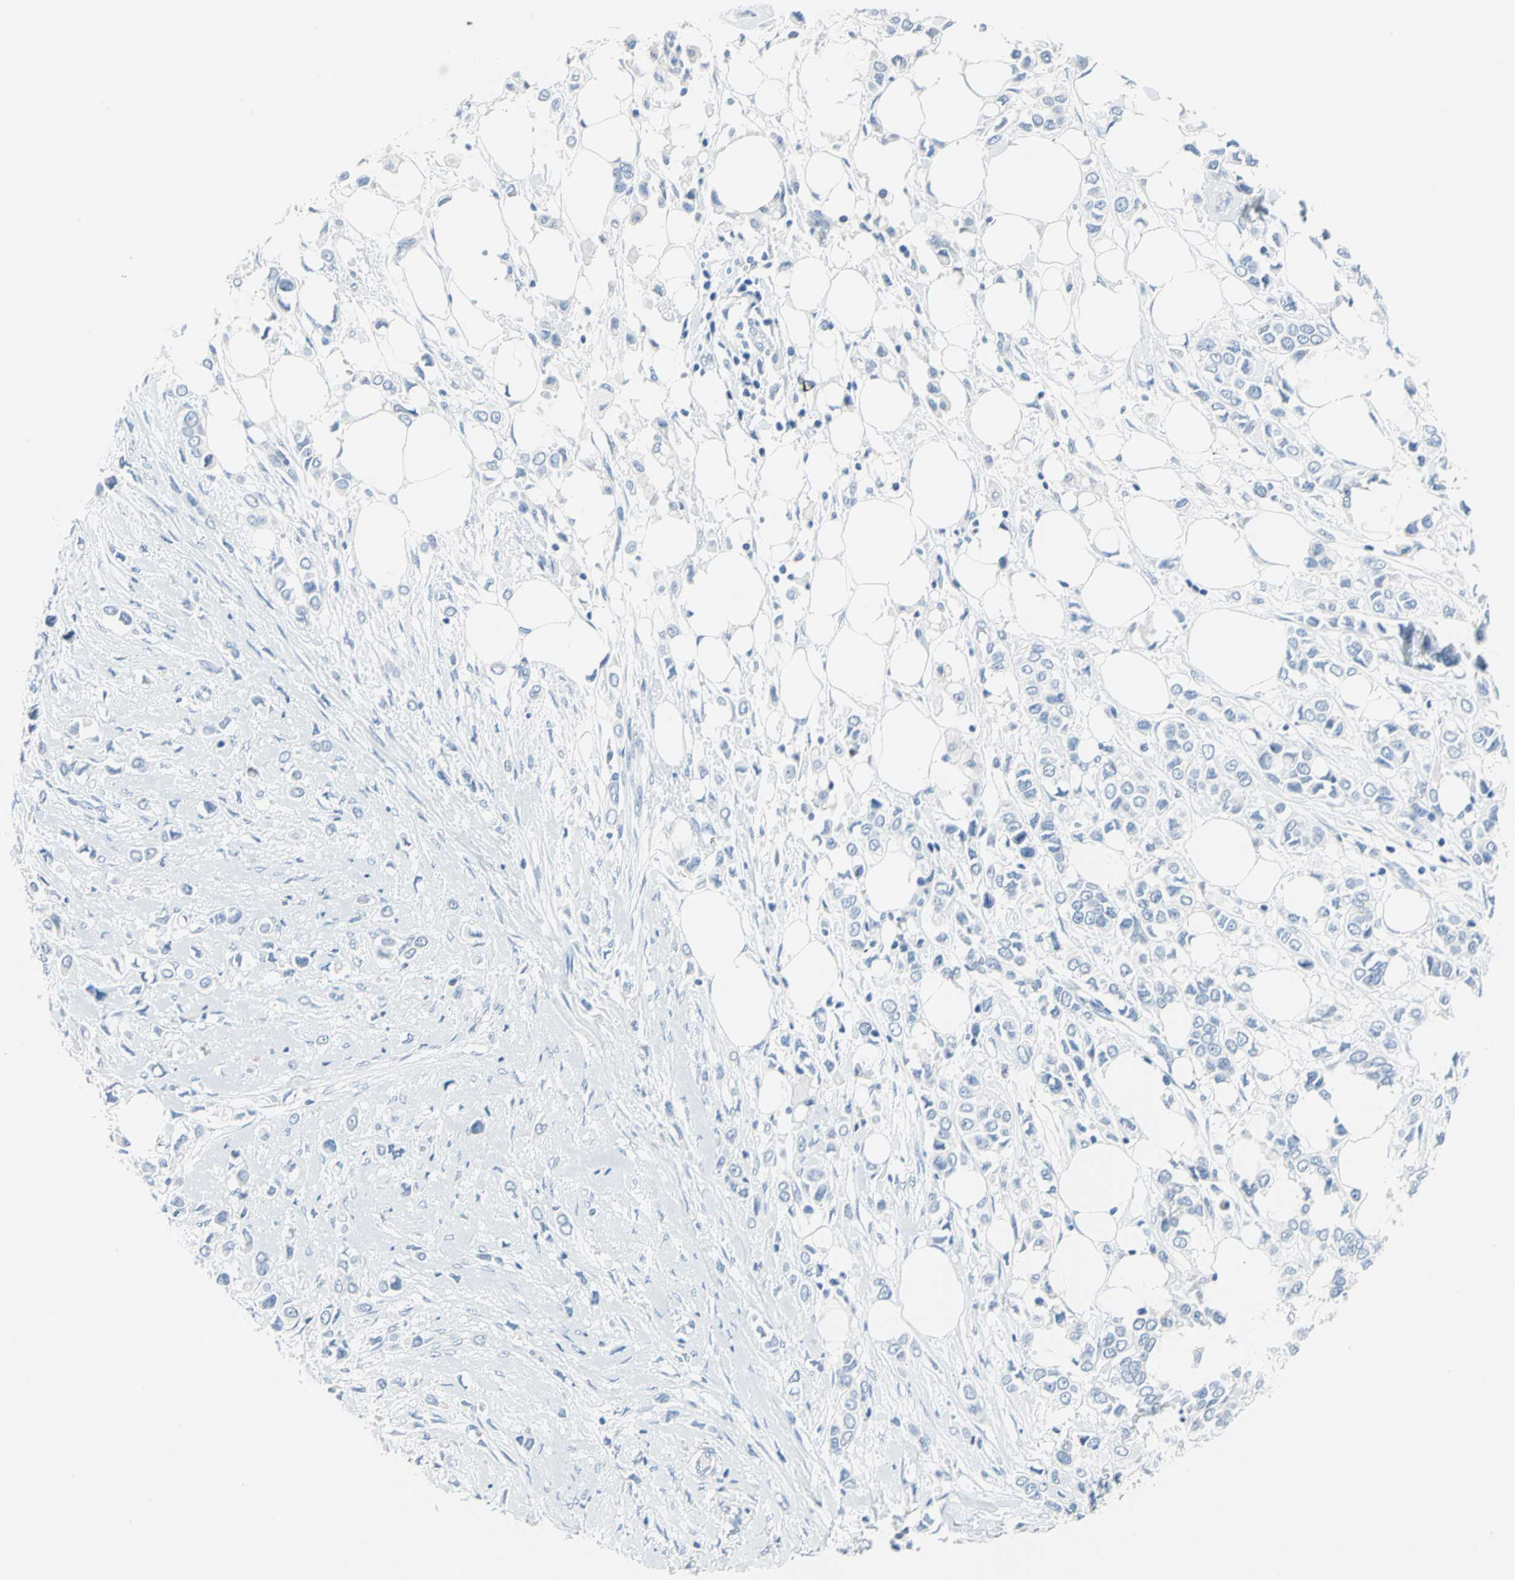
{"staining": {"intensity": "negative", "quantity": "none", "location": "none"}, "tissue": "breast cancer", "cell_type": "Tumor cells", "image_type": "cancer", "snomed": [{"axis": "morphology", "description": "Lobular carcinoma"}, {"axis": "topography", "description": "Breast"}], "caption": "DAB (3,3'-diaminobenzidine) immunohistochemical staining of lobular carcinoma (breast) demonstrates no significant expression in tumor cells. (Stains: DAB (3,3'-diaminobenzidine) immunohistochemistry (IHC) with hematoxylin counter stain, Microscopy: brightfield microscopy at high magnification).", "gene": "PKLR", "patient": {"sex": "female", "age": 51}}